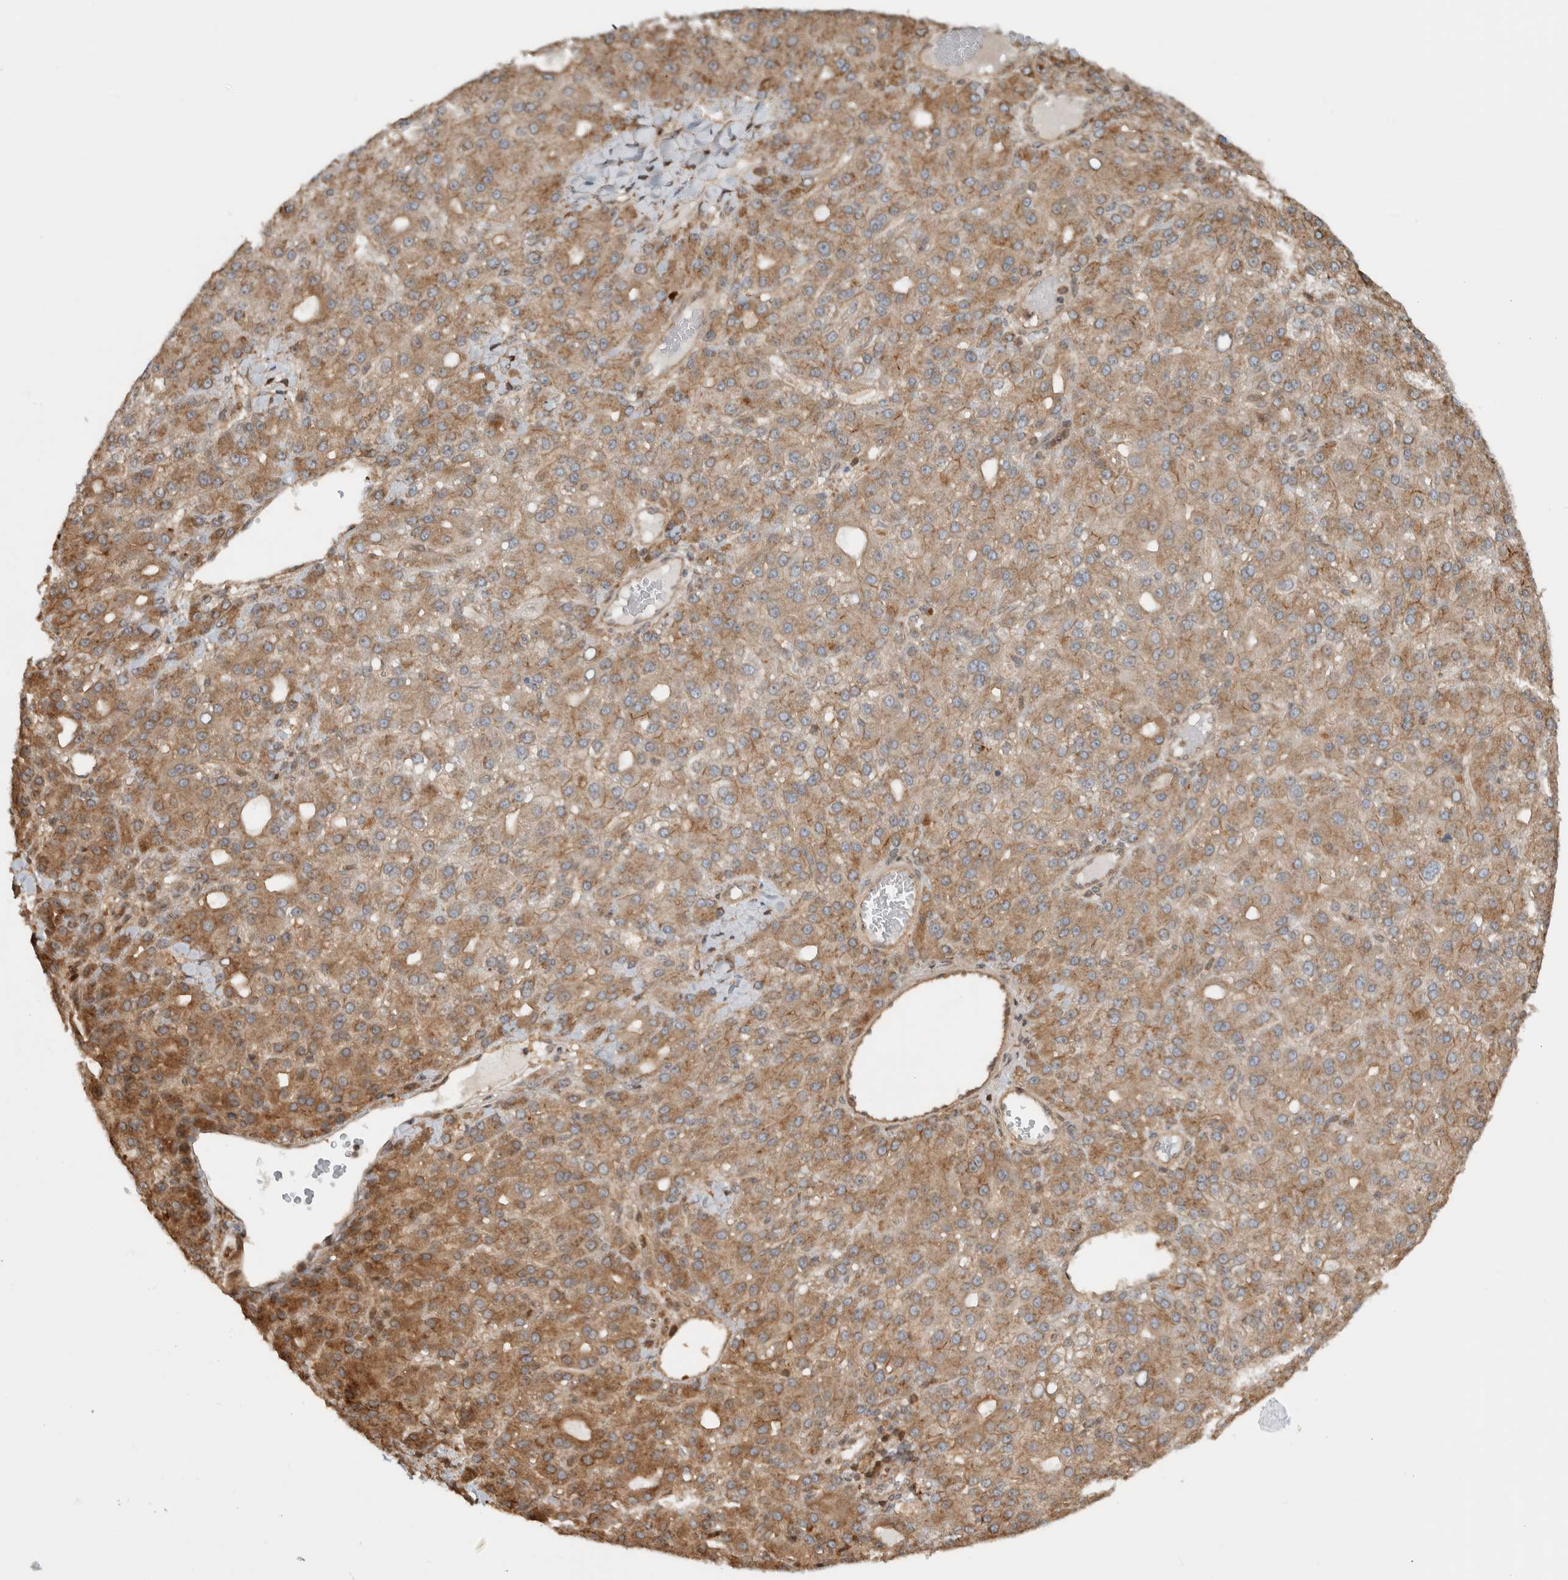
{"staining": {"intensity": "moderate", "quantity": ">75%", "location": "cytoplasmic/membranous"}, "tissue": "liver cancer", "cell_type": "Tumor cells", "image_type": "cancer", "snomed": [{"axis": "morphology", "description": "Carcinoma, Hepatocellular, NOS"}, {"axis": "topography", "description": "Liver"}], "caption": "Protein expression by immunohistochemistry (IHC) shows moderate cytoplasmic/membranous staining in approximately >75% of tumor cells in hepatocellular carcinoma (liver).", "gene": "CNTROB", "patient": {"sex": "male", "age": 67}}